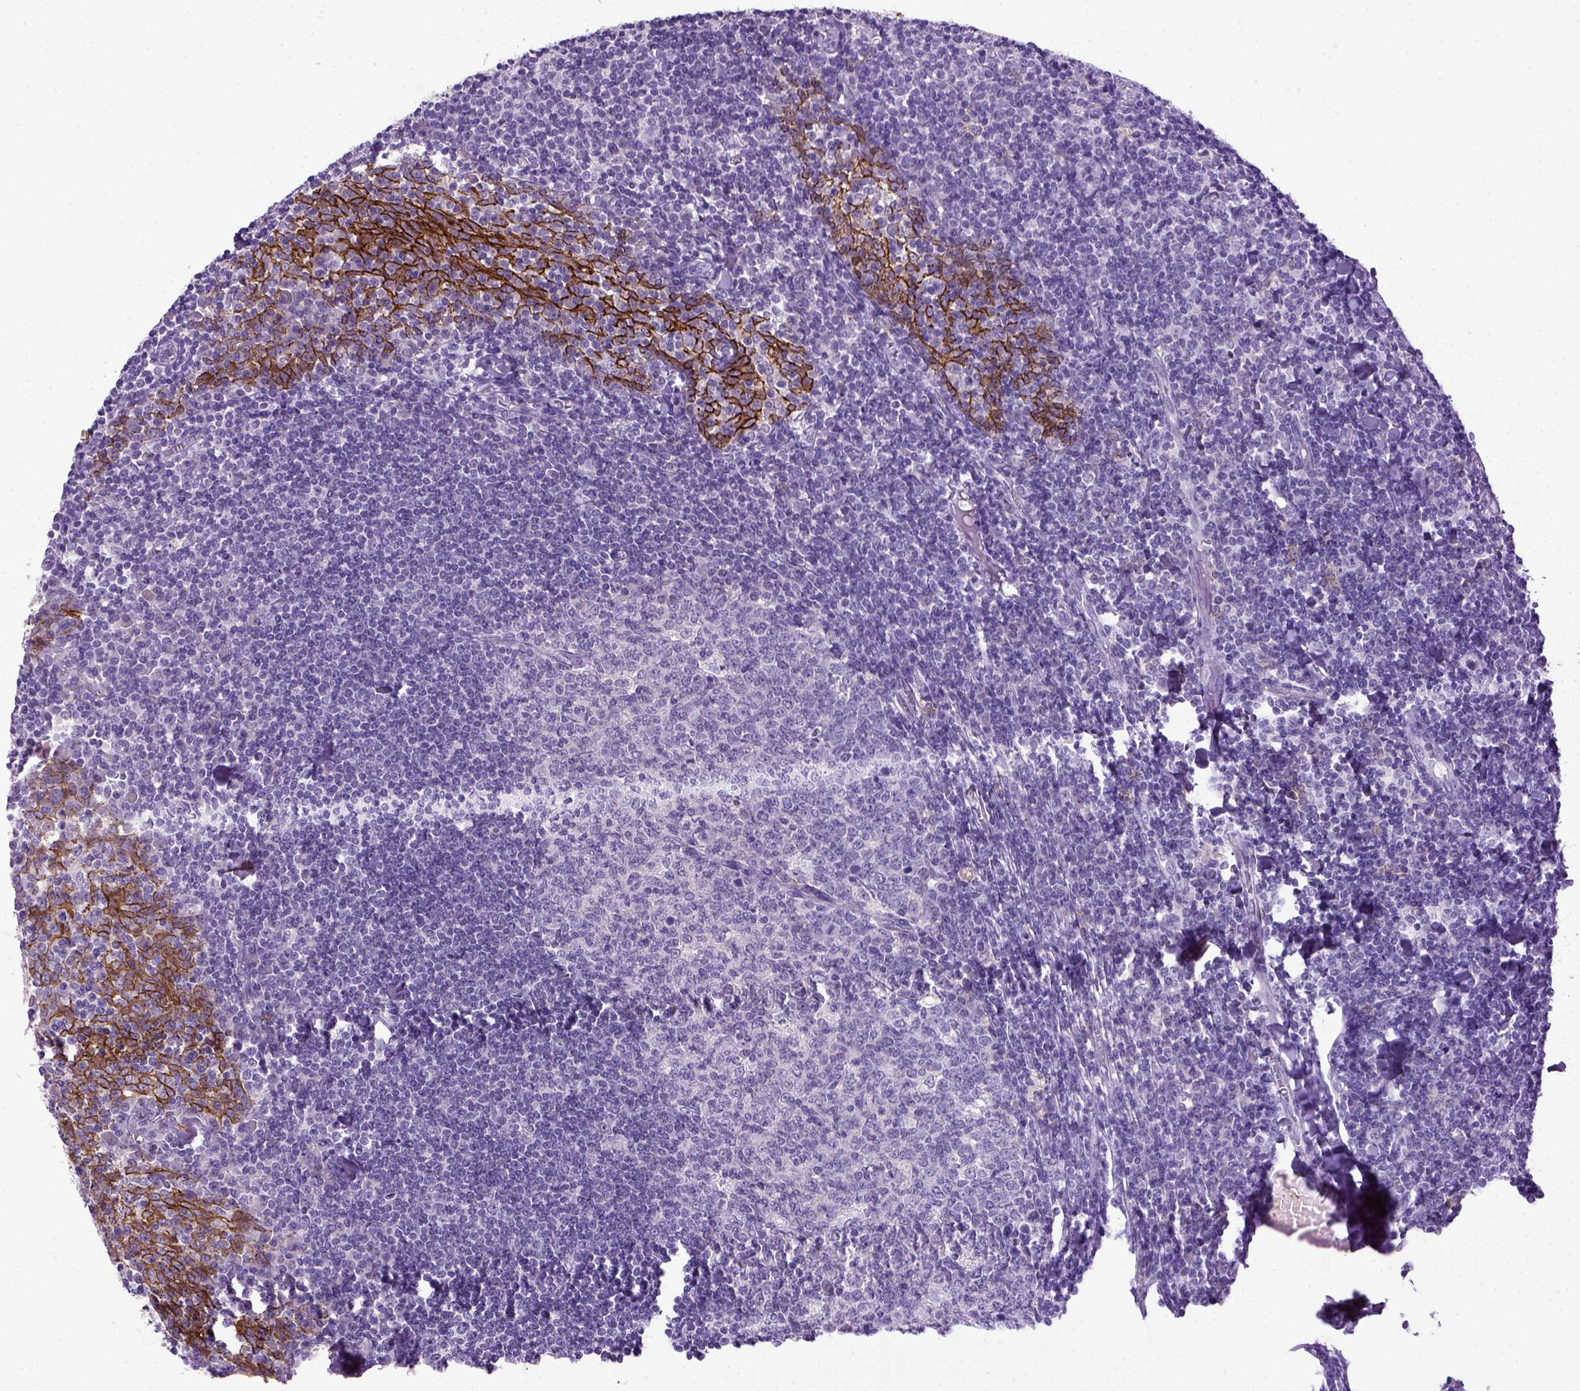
{"staining": {"intensity": "negative", "quantity": "none", "location": "none"}, "tissue": "tonsil", "cell_type": "Germinal center cells", "image_type": "normal", "snomed": [{"axis": "morphology", "description": "Normal tissue, NOS"}, {"axis": "topography", "description": "Tonsil"}], "caption": "This is an immunohistochemistry (IHC) photomicrograph of unremarkable human tonsil. There is no positivity in germinal center cells.", "gene": "CDH1", "patient": {"sex": "female", "age": 12}}